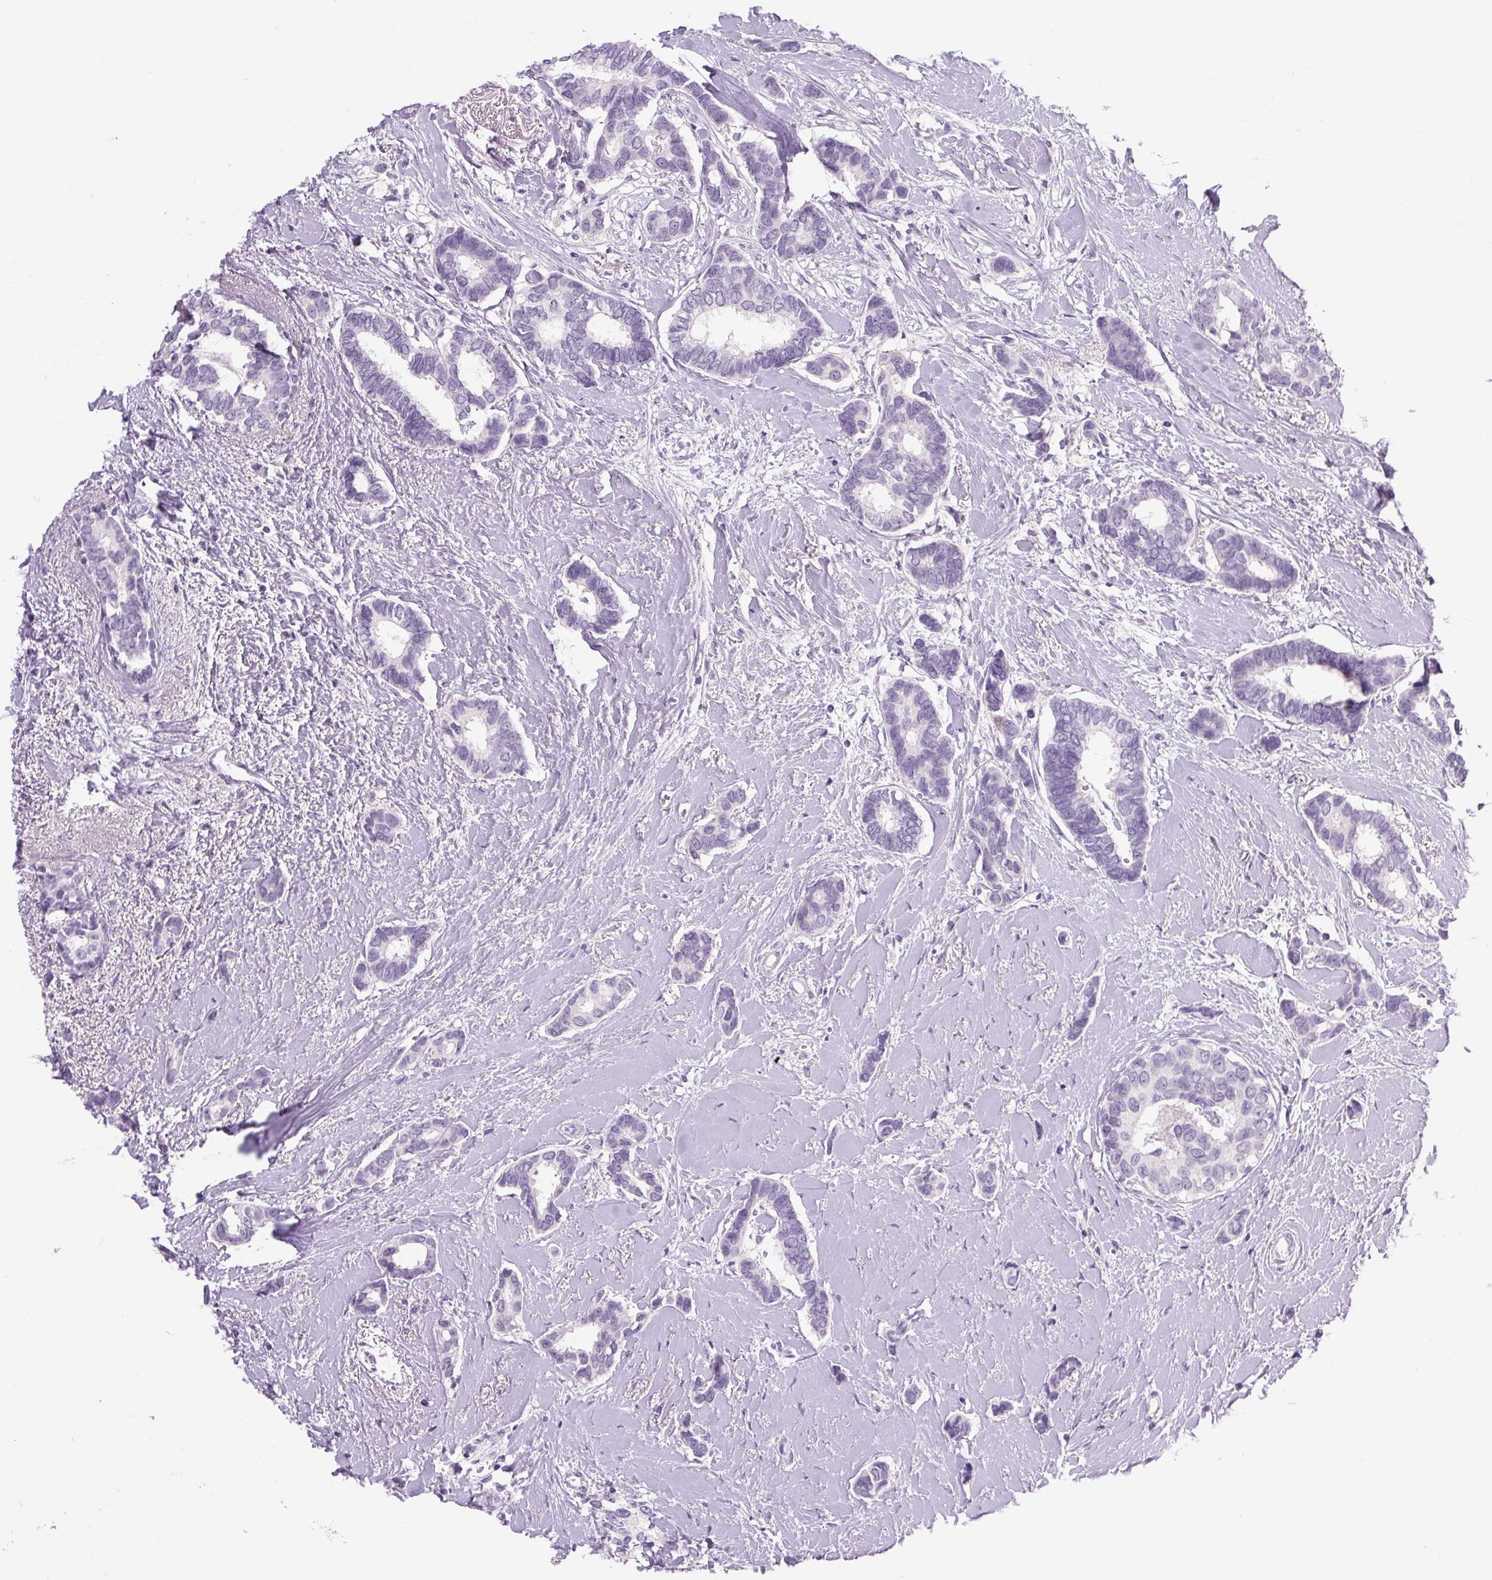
{"staining": {"intensity": "negative", "quantity": "none", "location": "none"}, "tissue": "breast cancer", "cell_type": "Tumor cells", "image_type": "cancer", "snomed": [{"axis": "morphology", "description": "Duct carcinoma"}, {"axis": "topography", "description": "Breast"}], "caption": "The image exhibits no staining of tumor cells in infiltrating ductal carcinoma (breast). Nuclei are stained in blue.", "gene": "COL9A2", "patient": {"sex": "female", "age": 73}}